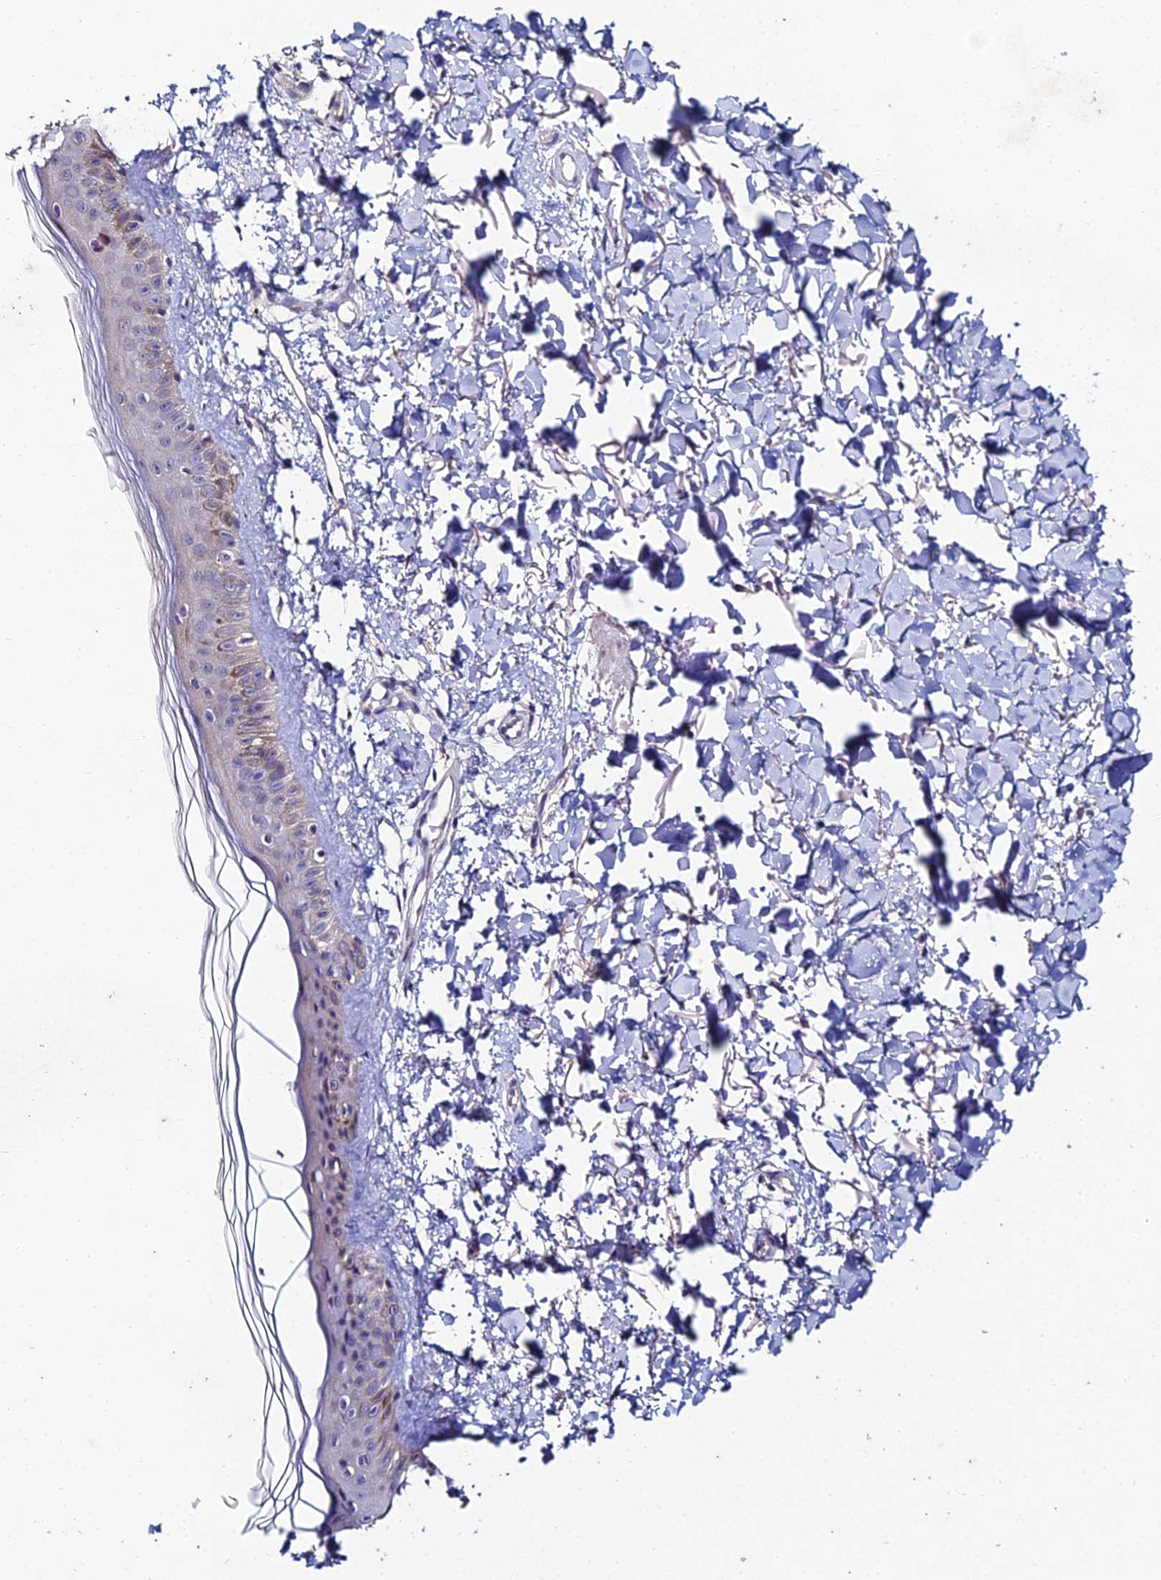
{"staining": {"intensity": "negative", "quantity": "none", "location": "none"}, "tissue": "skin", "cell_type": "Fibroblasts", "image_type": "normal", "snomed": [{"axis": "morphology", "description": "Normal tissue, NOS"}, {"axis": "topography", "description": "Skin"}], "caption": "The immunohistochemistry (IHC) image has no significant positivity in fibroblasts of skin. (DAB (3,3'-diaminobenzidine) immunohistochemistry (IHC), high magnification).", "gene": "ESRRG", "patient": {"sex": "female", "age": 58}}